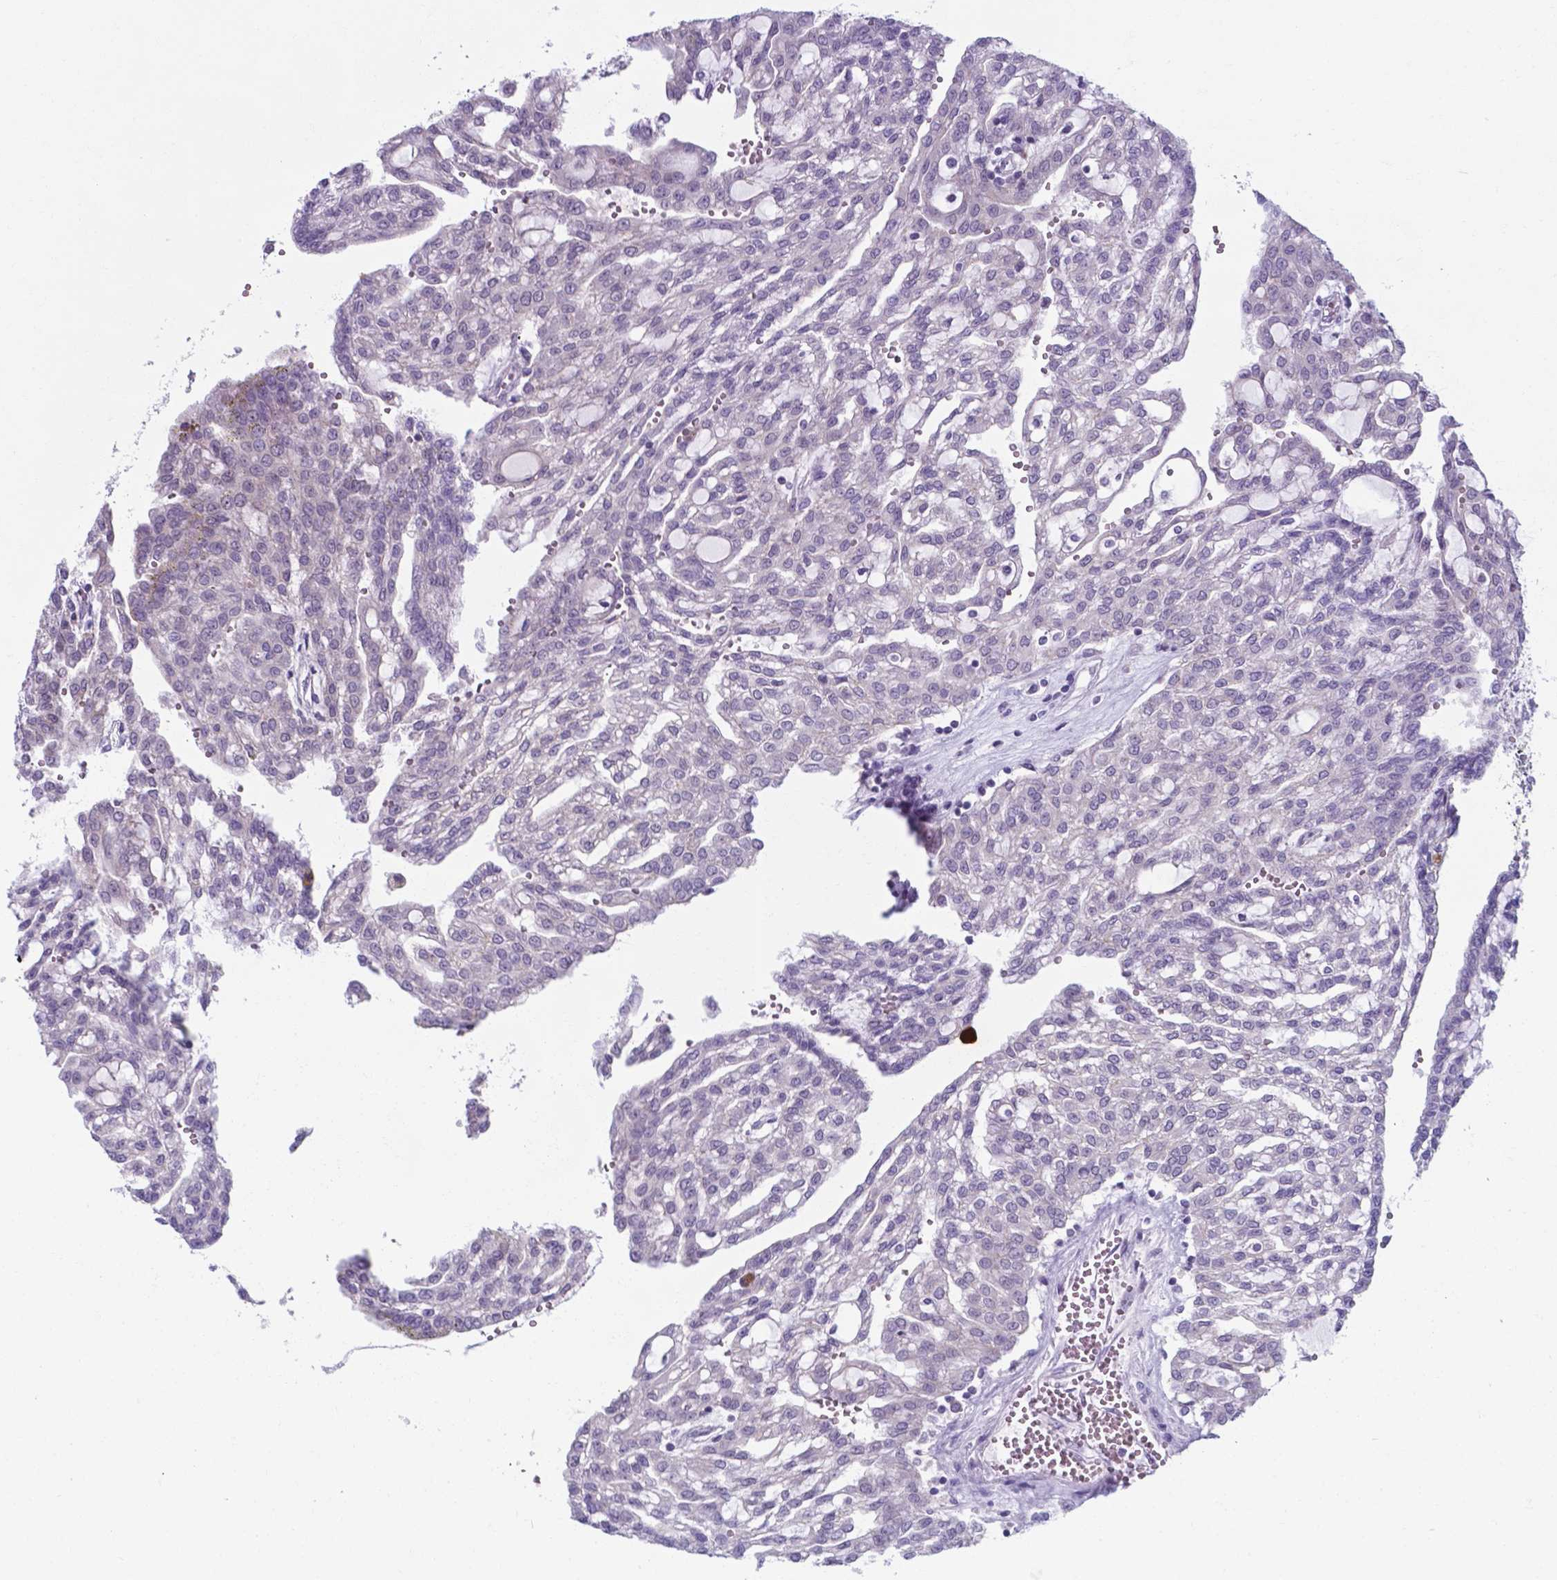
{"staining": {"intensity": "negative", "quantity": "none", "location": "none"}, "tissue": "renal cancer", "cell_type": "Tumor cells", "image_type": "cancer", "snomed": [{"axis": "morphology", "description": "Adenocarcinoma, NOS"}, {"axis": "topography", "description": "Kidney"}], "caption": "IHC photomicrograph of human renal cancer stained for a protein (brown), which demonstrates no expression in tumor cells. (Brightfield microscopy of DAB IHC at high magnification).", "gene": "AP5B1", "patient": {"sex": "male", "age": 63}}